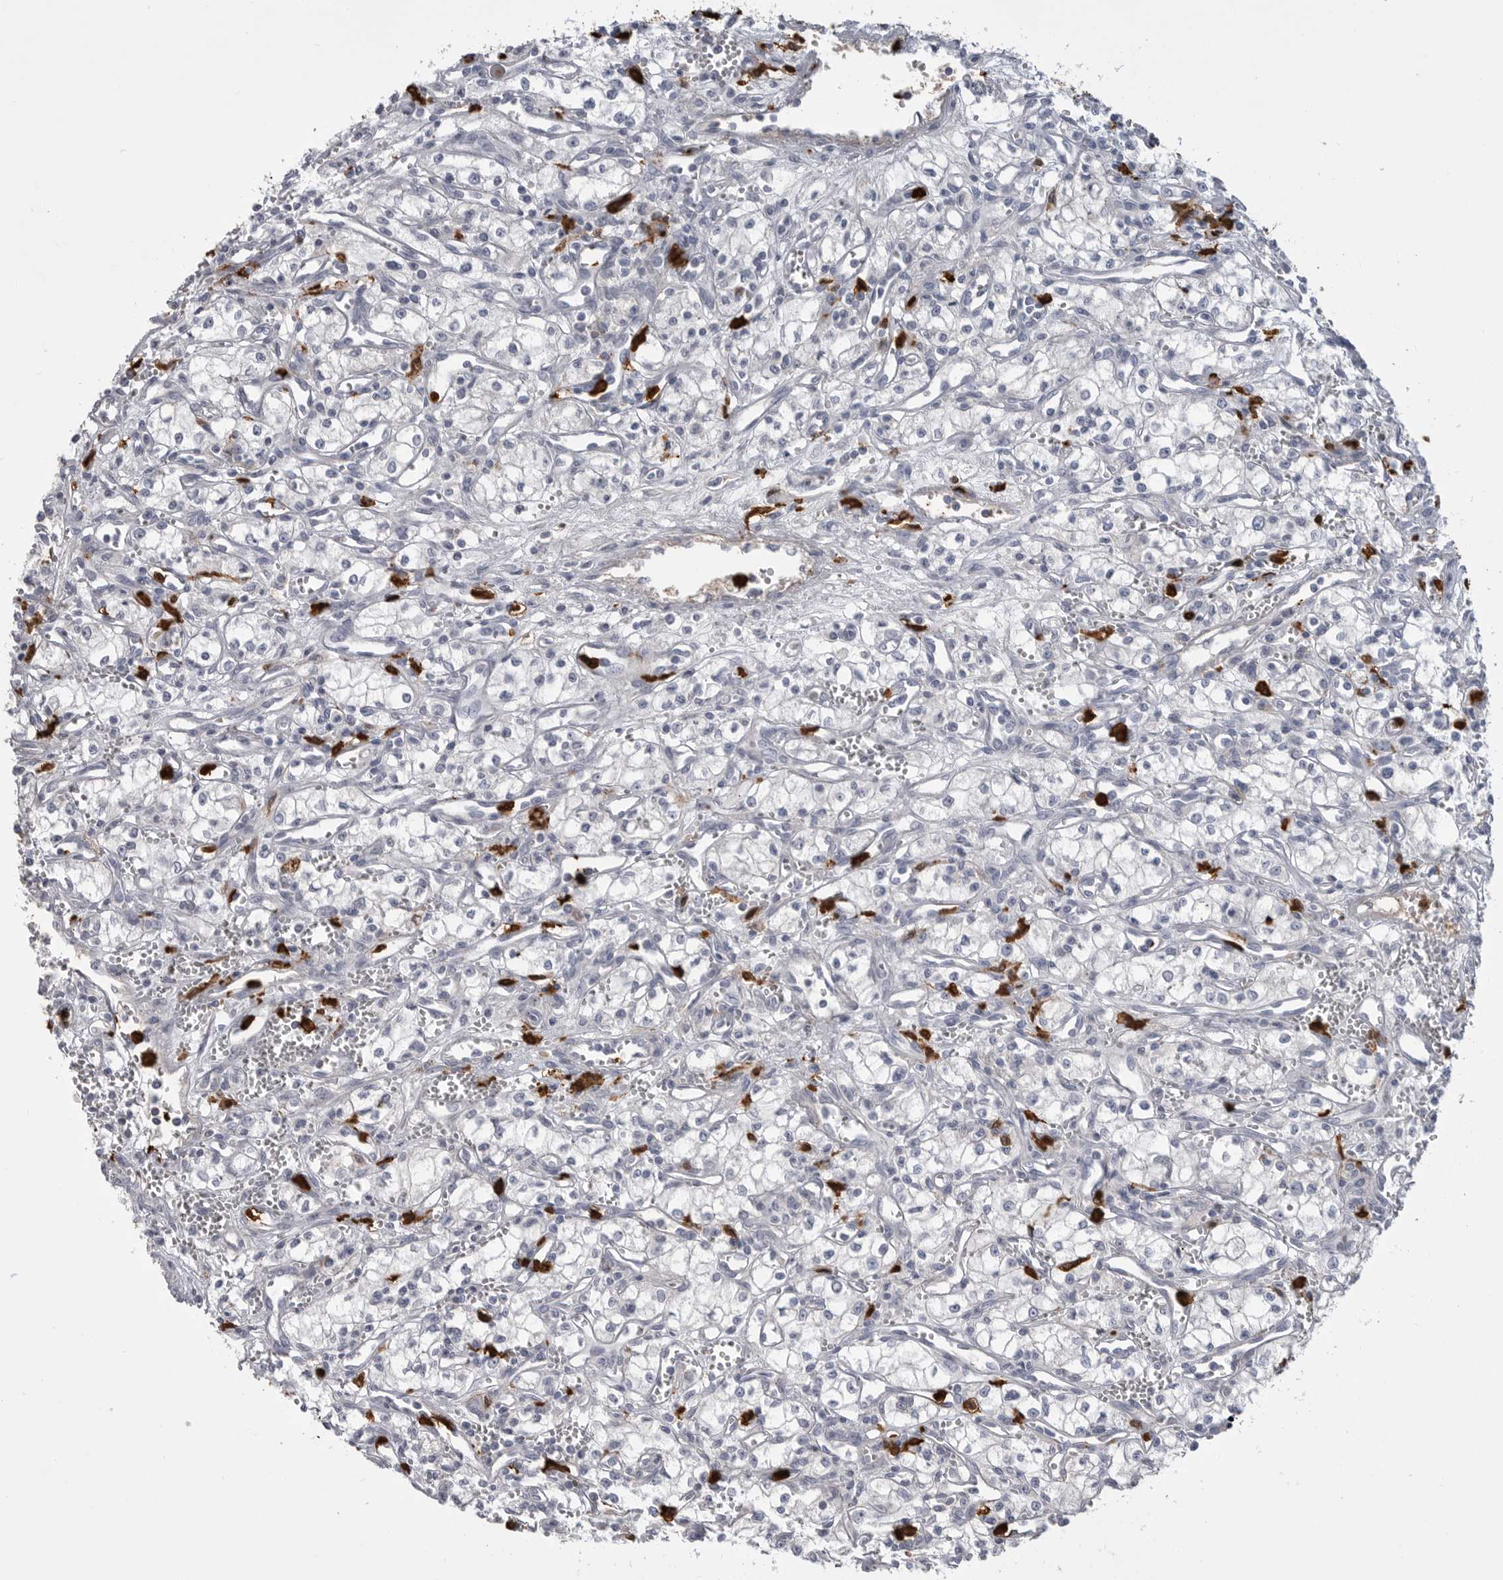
{"staining": {"intensity": "negative", "quantity": "none", "location": "none"}, "tissue": "renal cancer", "cell_type": "Tumor cells", "image_type": "cancer", "snomed": [{"axis": "morphology", "description": "Adenocarcinoma, NOS"}, {"axis": "topography", "description": "Kidney"}], "caption": "A high-resolution photomicrograph shows immunohistochemistry (IHC) staining of renal cancer (adenocarcinoma), which exhibits no significant positivity in tumor cells.", "gene": "CYB561D1", "patient": {"sex": "male", "age": 59}}